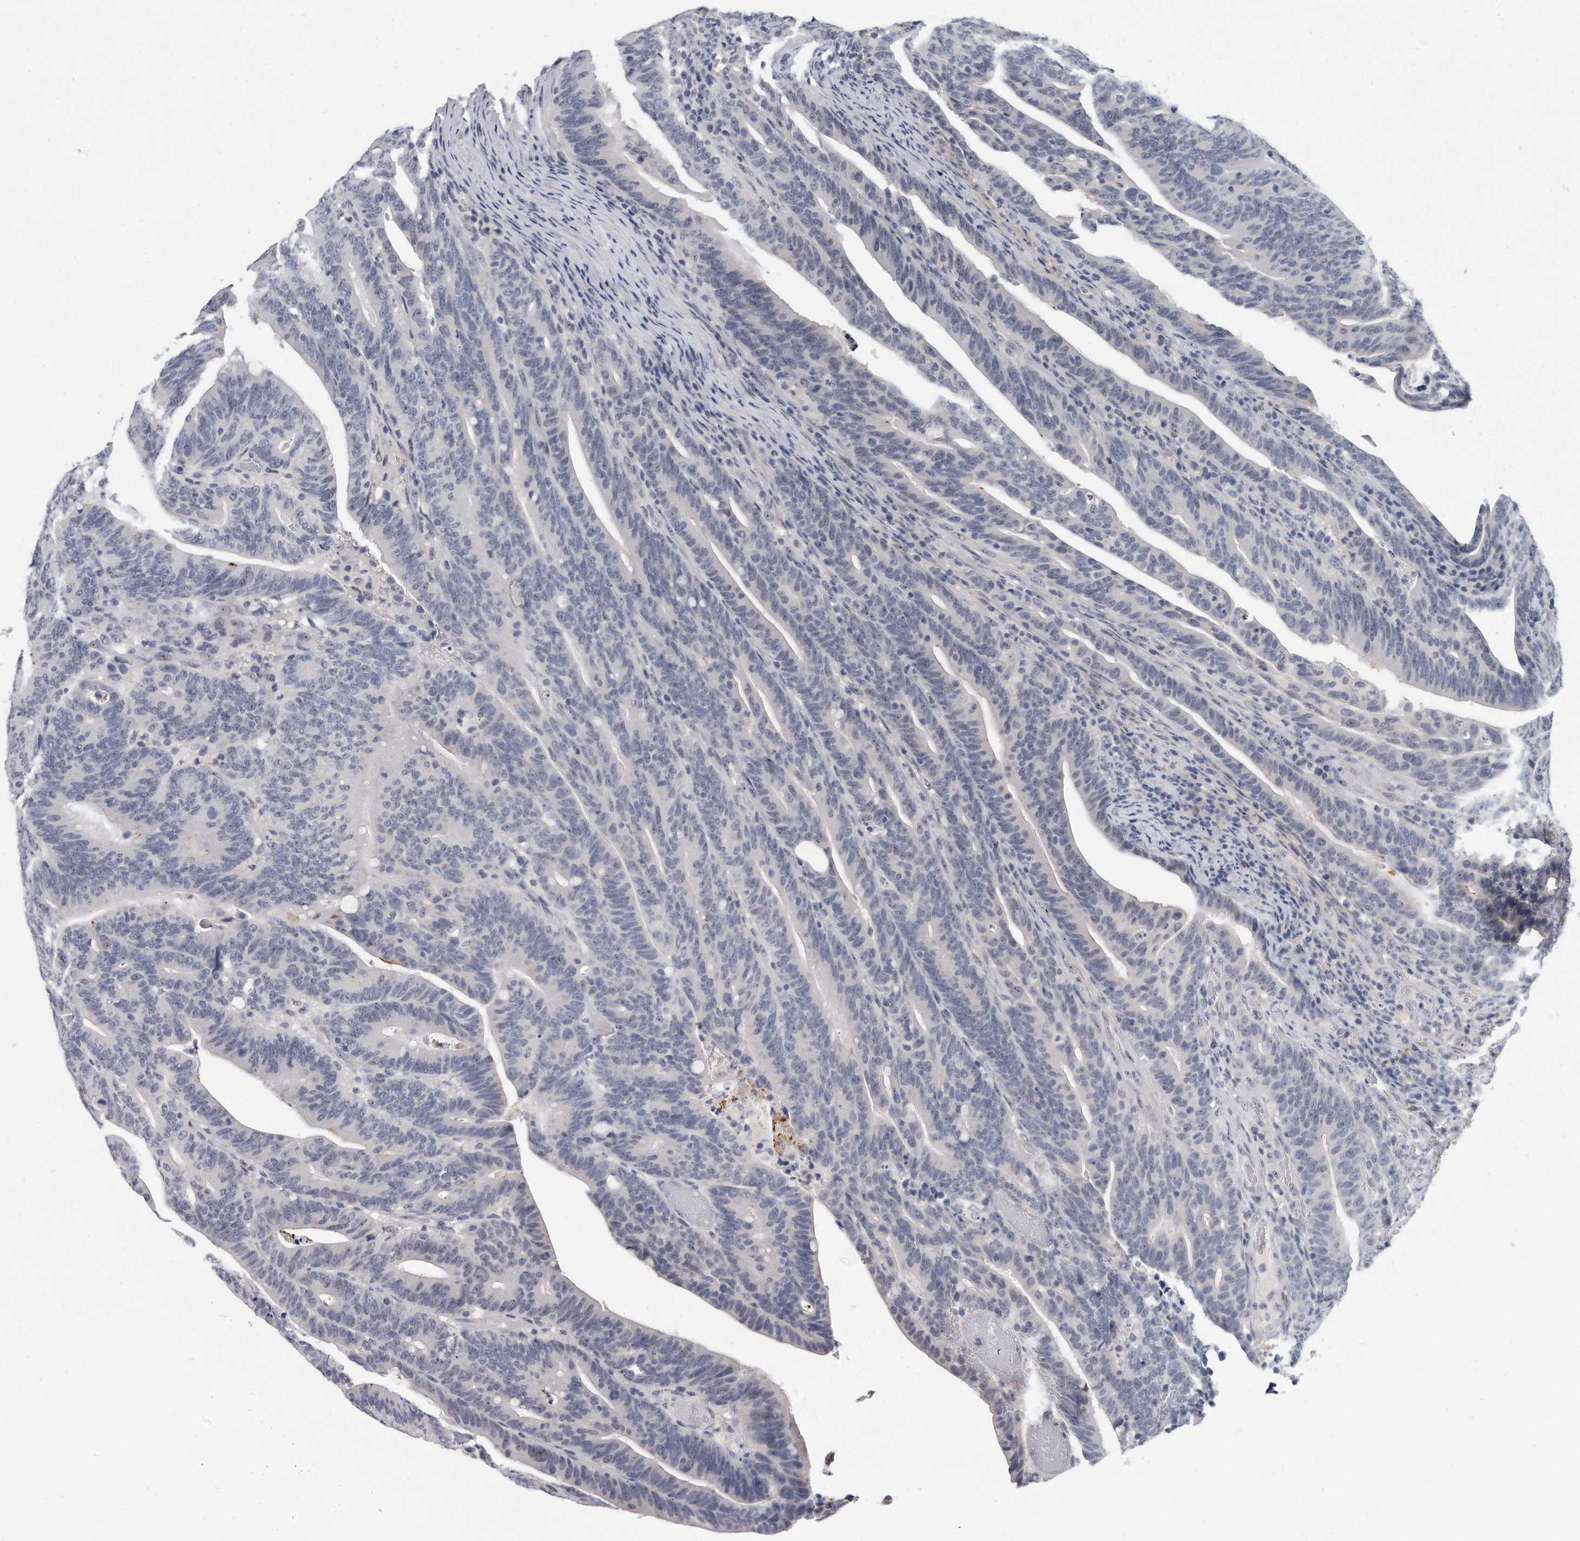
{"staining": {"intensity": "negative", "quantity": "none", "location": "none"}, "tissue": "colorectal cancer", "cell_type": "Tumor cells", "image_type": "cancer", "snomed": [{"axis": "morphology", "description": "Adenocarcinoma, NOS"}, {"axis": "topography", "description": "Colon"}], "caption": "Protein analysis of colorectal cancer exhibits no significant expression in tumor cells.", "gene": "TFCP2L1", "patient": {"sex": "female", "age": 66}}